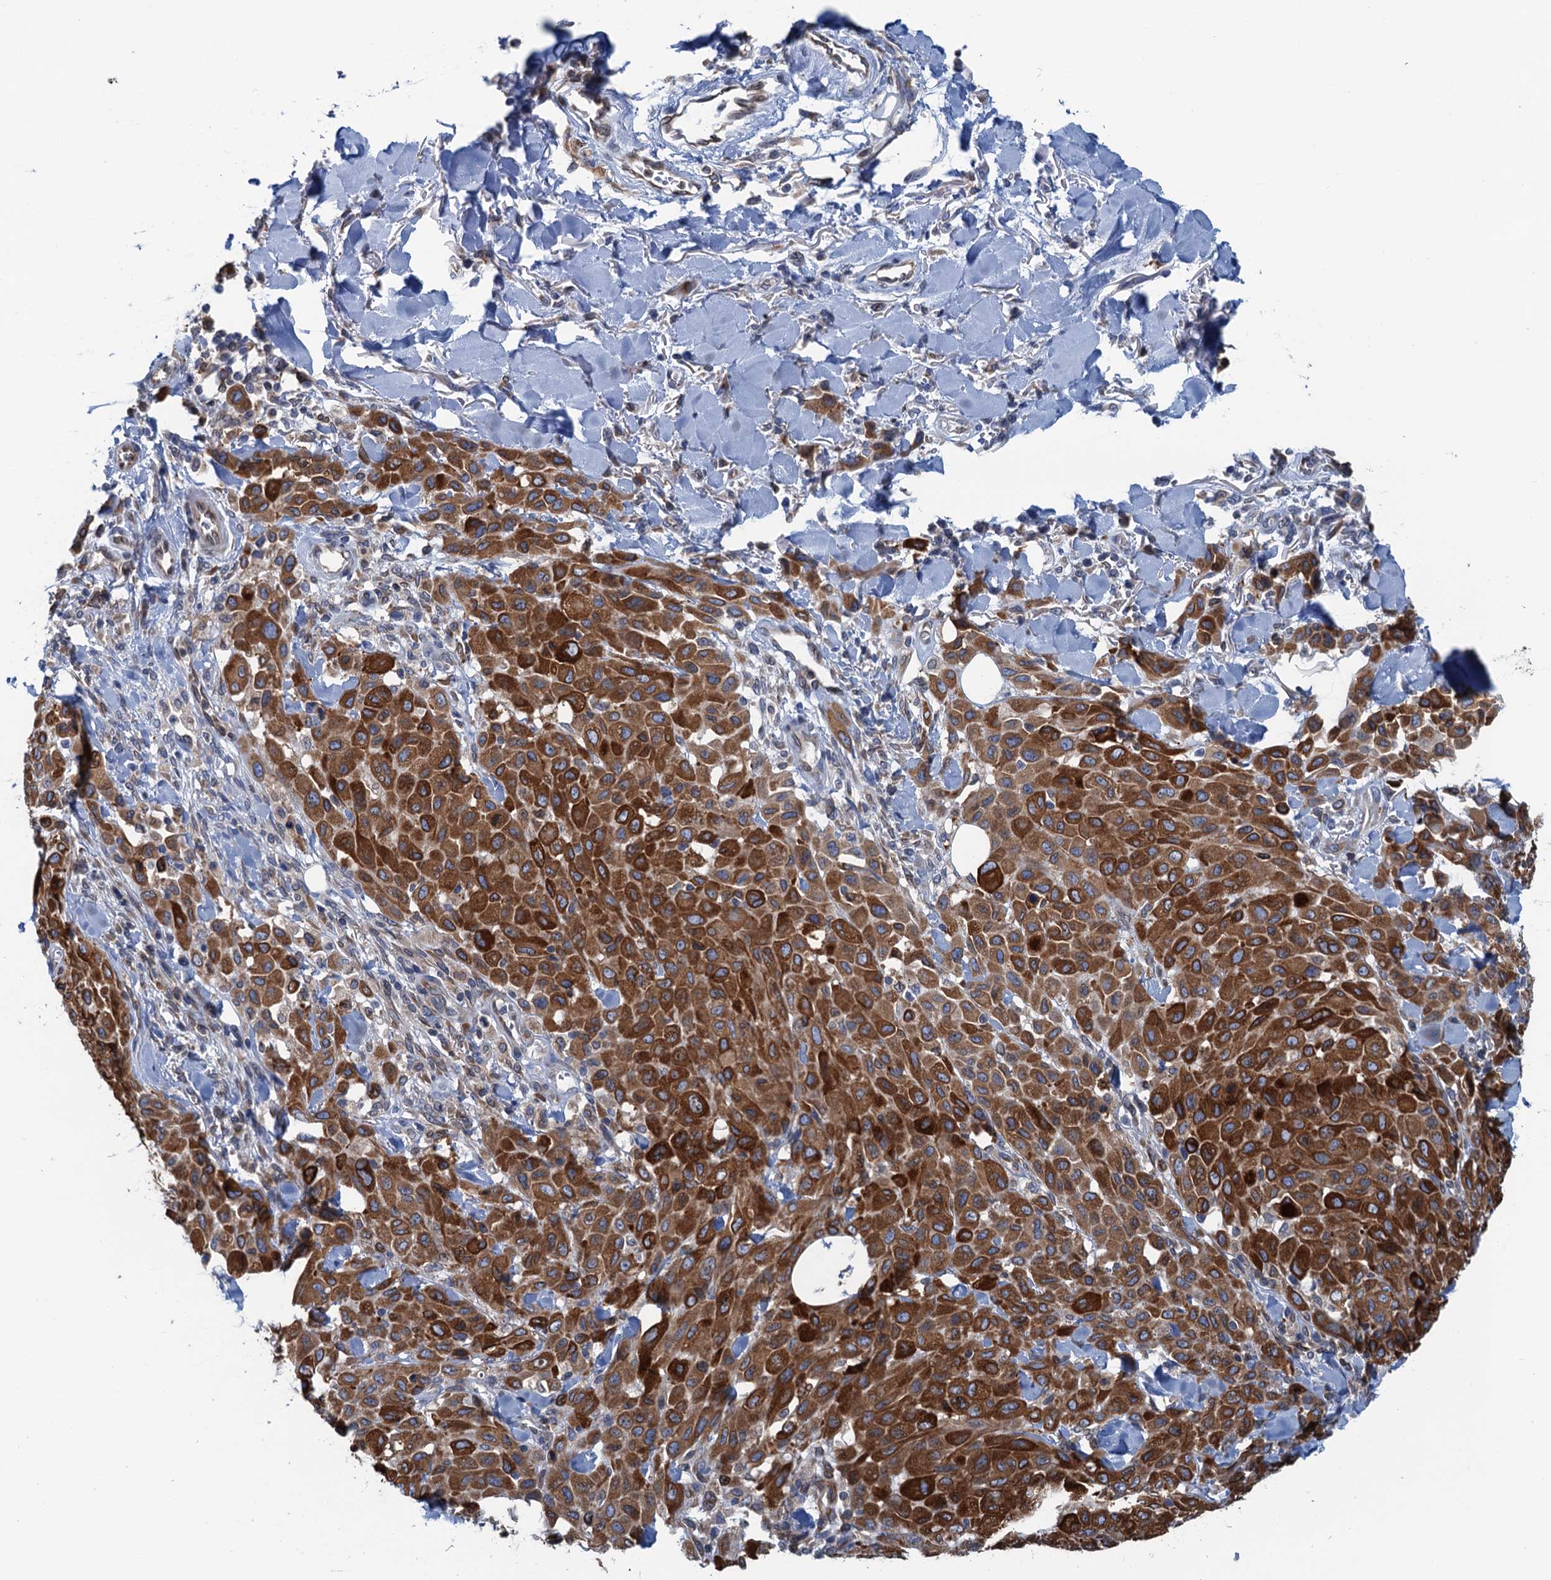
{"staining": {"intensity": "strong", "quantity": ">75%", "location": "cytoplasmic/membranous"}, "tissue": "melanoma", "cell_type": "Tumor cells", "image_type": "cancer", "snomed": [{"axis": "morphology", "description": "Malignant melanoma, Metastatic site"}, {"axis": "topography", "description": "Skin"}], "caption": "A brown stain shows strong cytoplasmic/membranous expression of a protein in human malignant melanoma (metastatic site) tumor cells.", "gene": "TMEM205", "patient": {"sex": "female", "age": 81}}